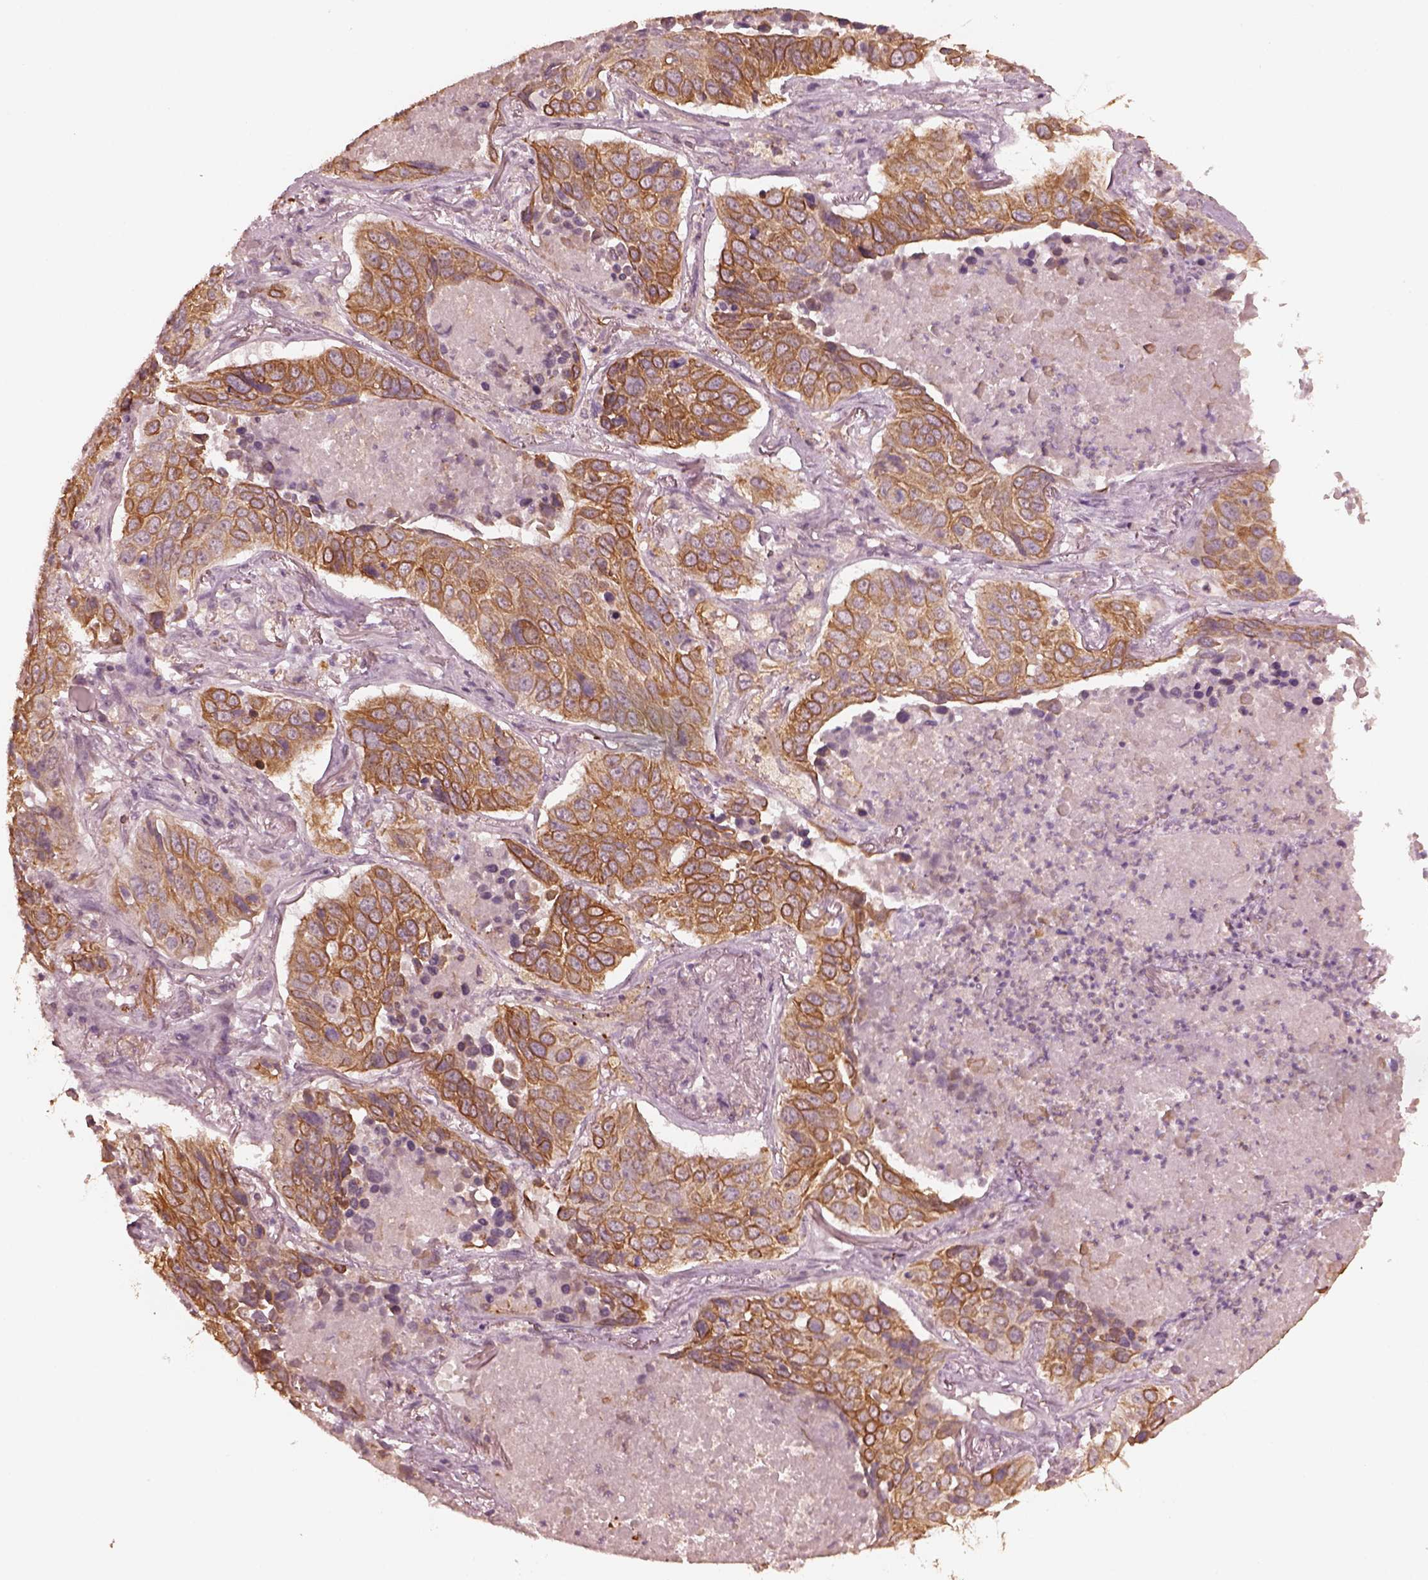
{"staining": {"intensity": "strong", "quantity": ">75%", "location": "cytoplasmic/membranous"}, "tissue": "lung cancer", "cell_type": "Tumor cells", "image_type": "cancer", "snomed": [{"axis": "morphology", "description": "Normal tissue, NOS"}, {"axis": "morphology", "description": "Squamous cell carcinoma, NOS"}, {"axis": "topography", "description": "Bronchus"}, {"axis": "topography", "description": "Lung"}], "caption": "Brown immunohistochemical staining in lung squamous cell carcinoma exhibits strong cytoplasmic/membranous staining in approximately >75% of tumor cells.", "gene": "KRT79", "patient": {"sex": "male", "age": 64}}